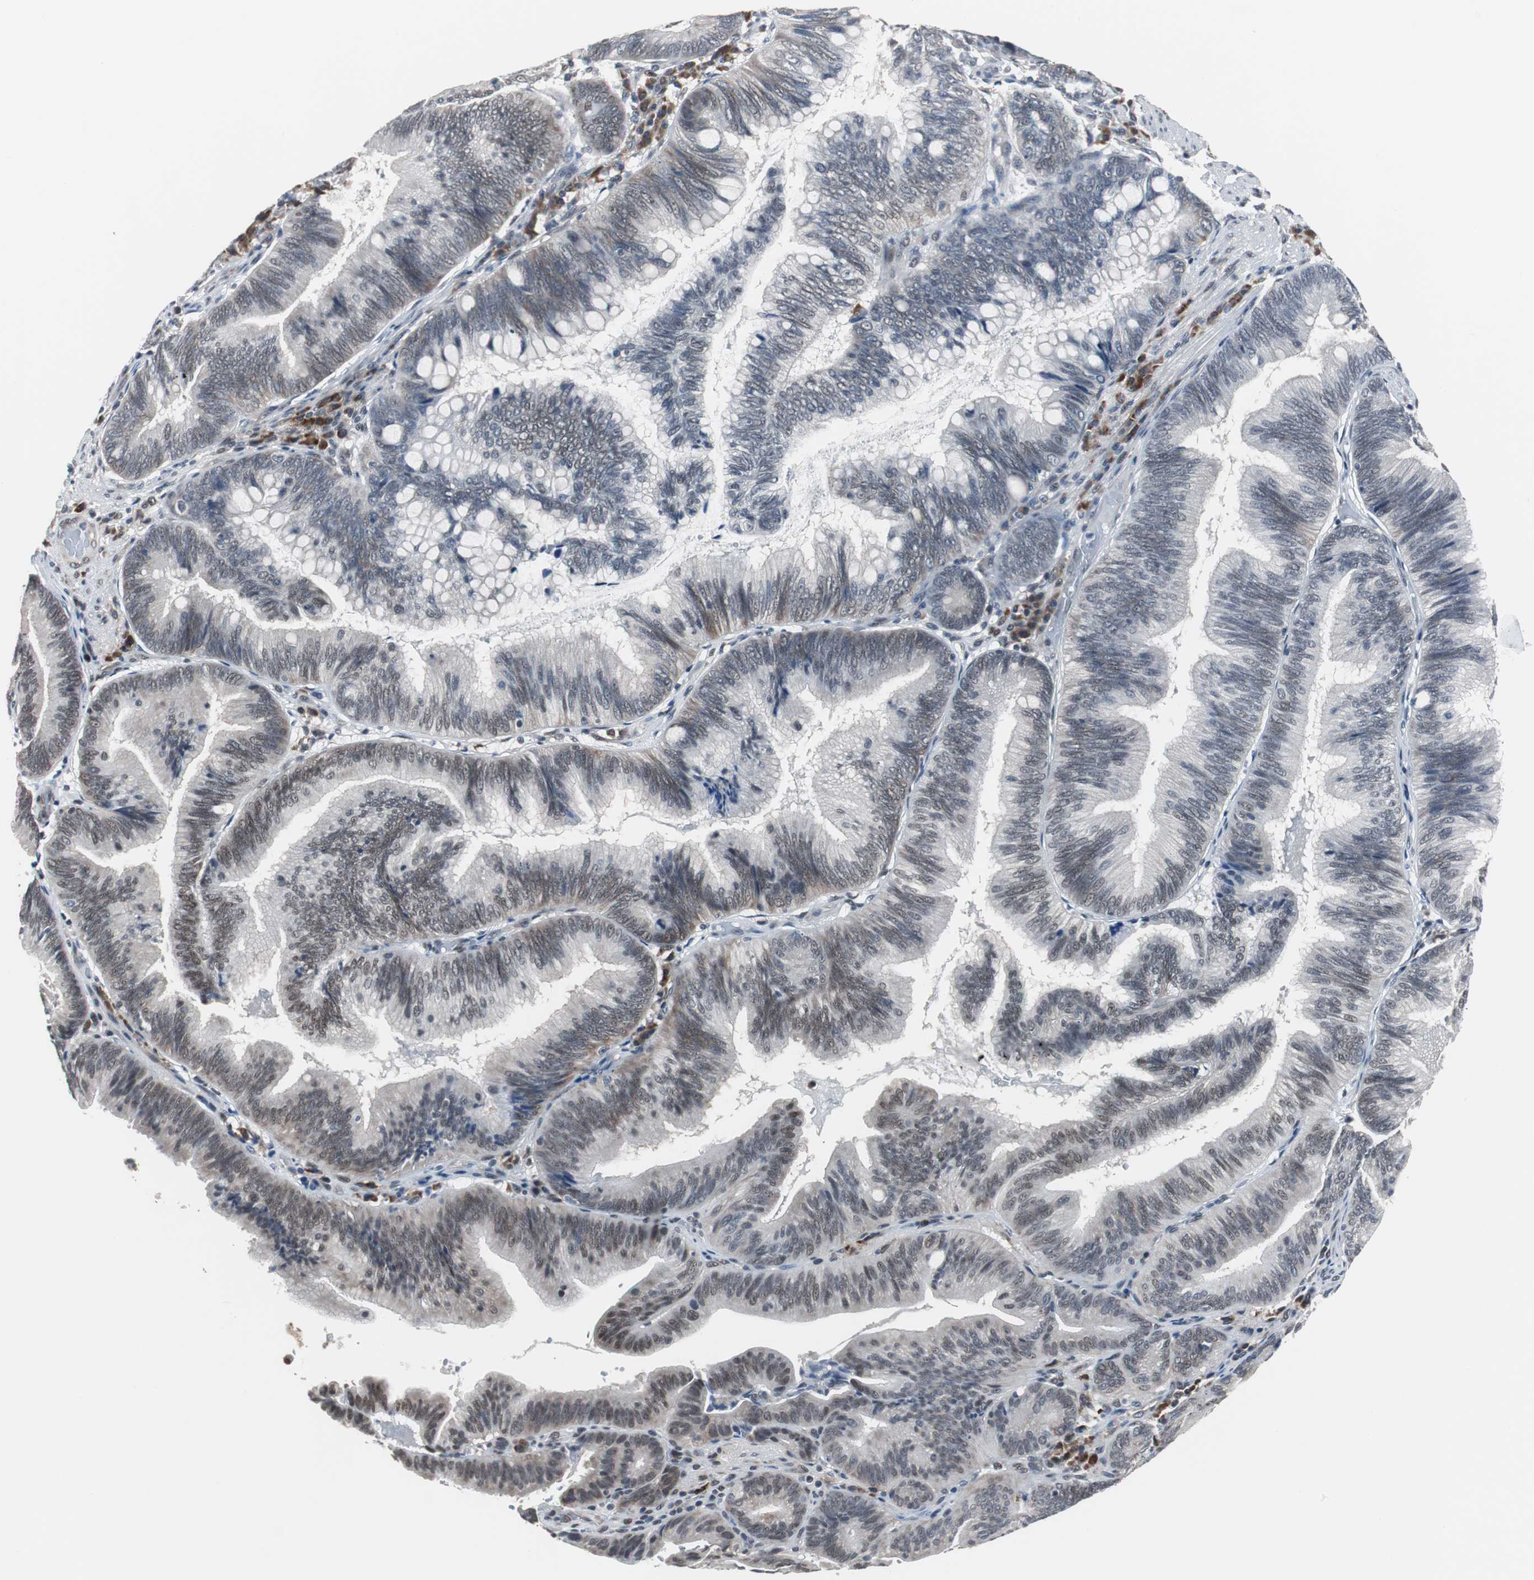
{"staining": {"intensity": "weak", "quantity": "<25%", "location": "cytoplasmic/membranous"}, "tissue": "pancreatic cancer", "cell_type": "Tumor cells", "image_type": "cancer", "snomed": [{"axis": "morphology", "description": "Adenocarcinoma, NOS"}, {"axis": "topography", "description": "Pancreas"}], "caption": "A micrograph of human pancreatic cancer (adenocarcinoma) is negative for staining in tumor cells.", "gene": "ZHX2", "patient": {"sex": "male", "age": 82}}